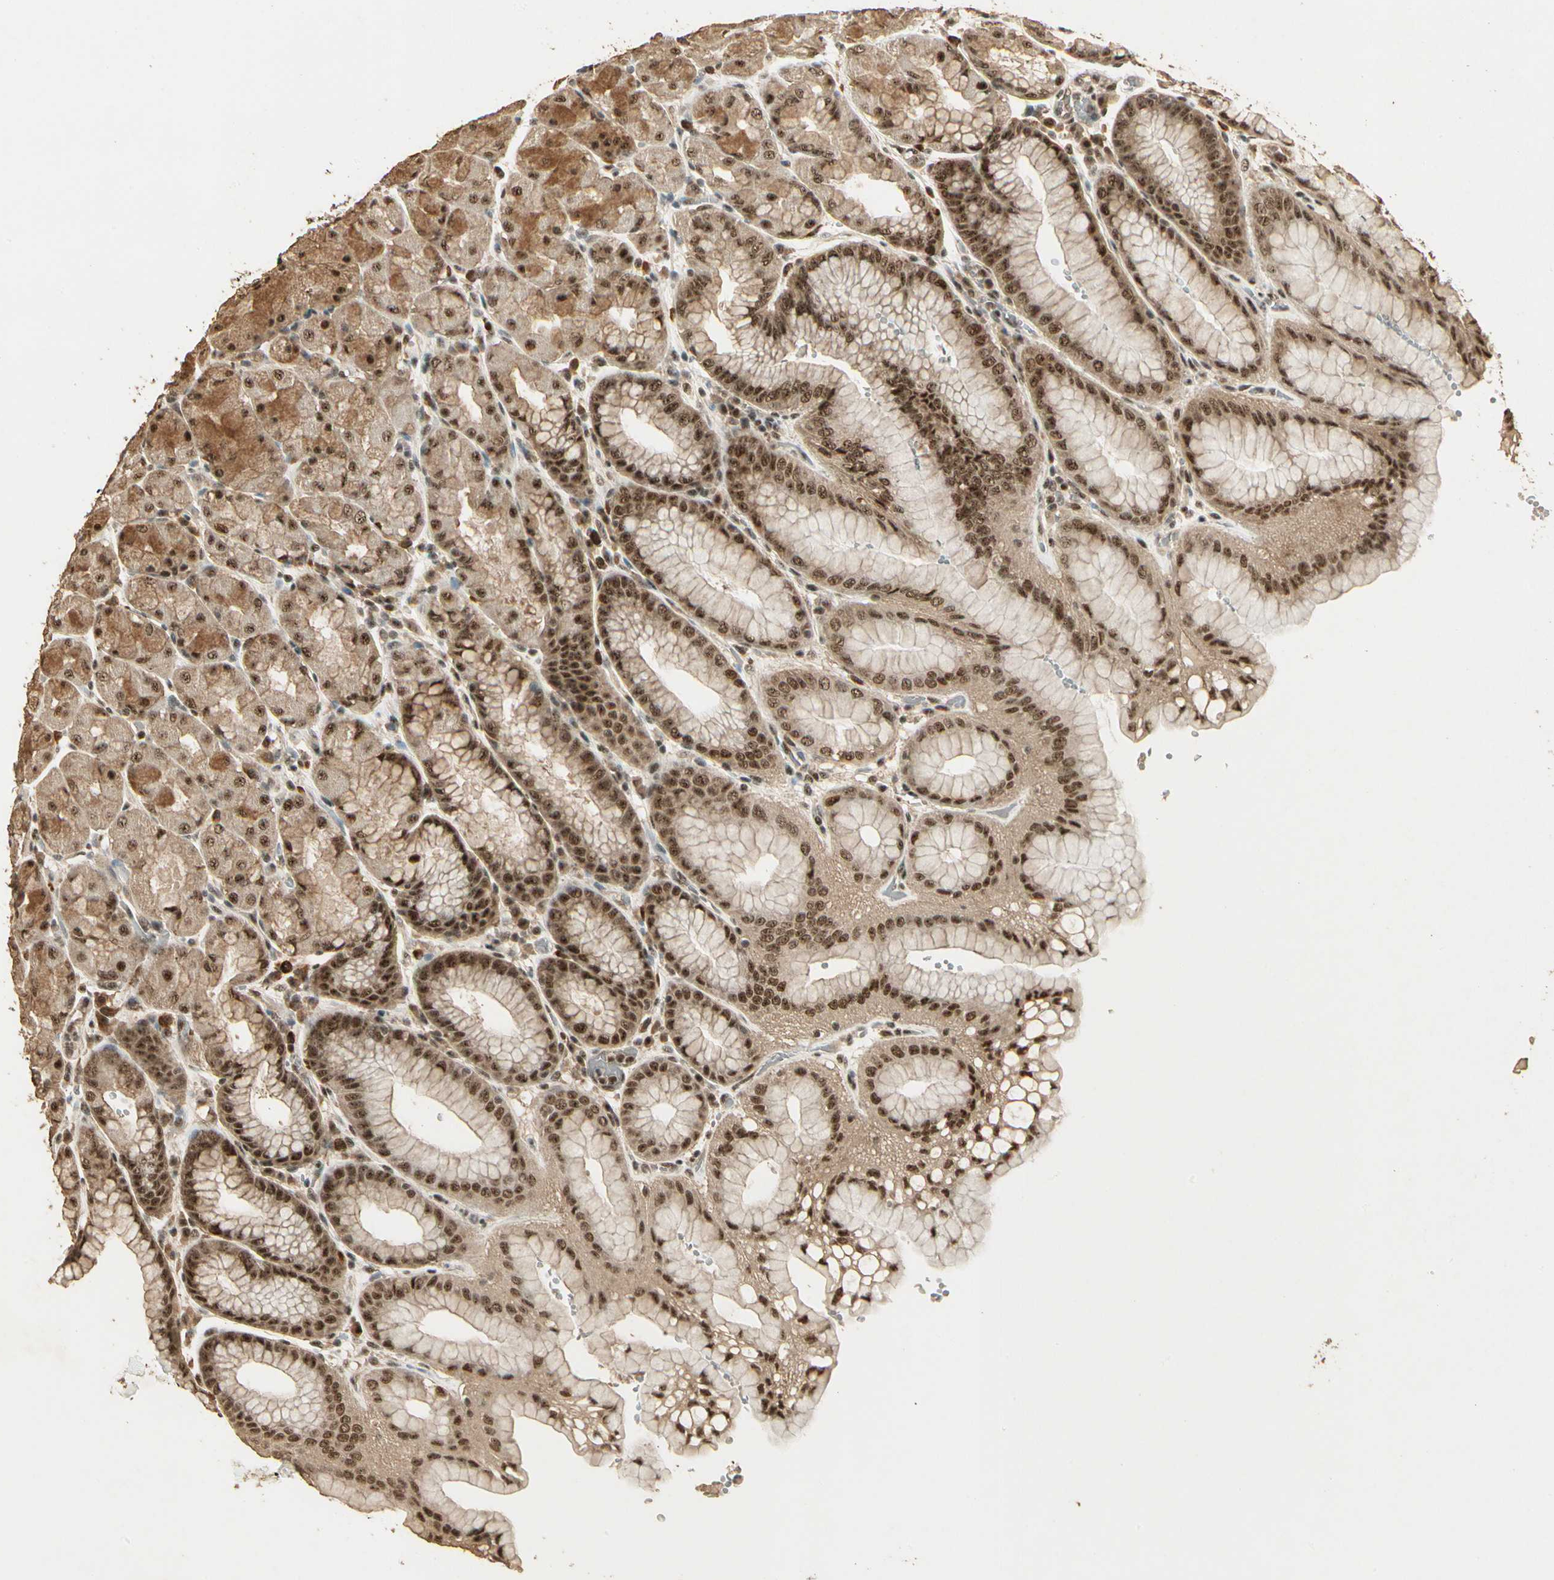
{"staining": {"intensity": "strong", "quantity": ">75%", "location": "cytoplasmic/membranous,nuclear"}, "tissue": "stomach", "cell_type": "Glandular cells", "image_type": "normal", "snomed": [{"axis": "morphology", "description": "Normal tissue, NOS"}, {"axis": "topography", "description": "Stomach, upper"}, {"axis": "topography", "description": "Stomach"}], "caption": "Unremarkable stomach demonstrates strong cytoplasmic/membranous,nuclear expression in about >75% of glandular cells, visualized by immunohistochemistry. Using DAB (3,3'-diaminobenzidine) (brown) and hematoxylin (blue) stains, captured at high magnification using brightfield microscopy.", "gene": "RBM25", "patient": {"sex": "male", "age": 76}}